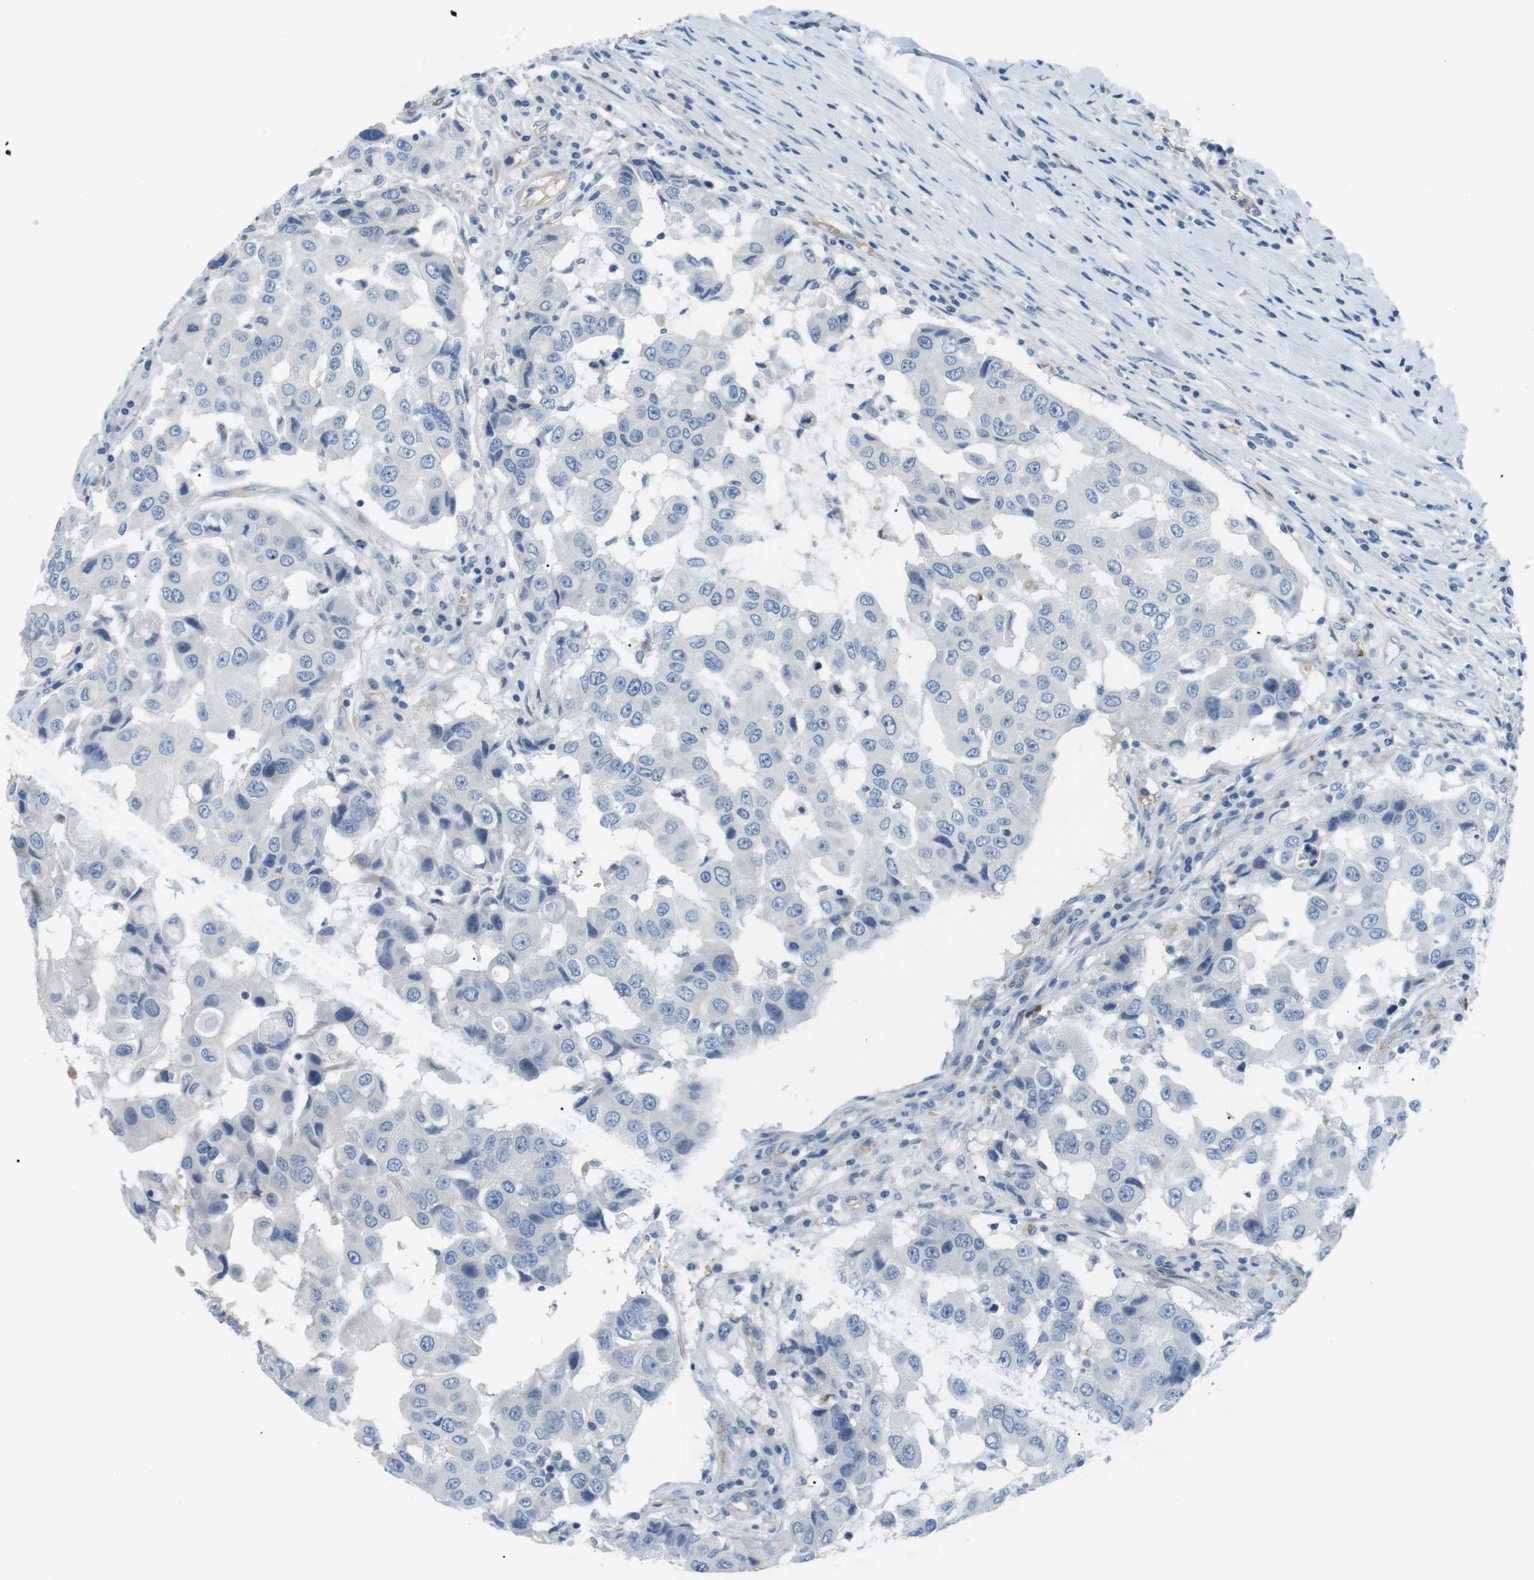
{"staining": {"intensity": "negative", "quantity": "none", "location": "none"}, "tissue": "breast cancer", "cell_type": "Tumor cells", "image_type": "cancer", "snomed": [{"axis": "morphology", "description": "Duct carcinoma"}, {"axis": "topography", "description": "Breast"}], "caption": "Tumor cells show no significant protein staining in breast cancer (infiltrating ductal carcinoma).", "gene": "ADCY10", "patient": {"sex": "female", "age": 27}}